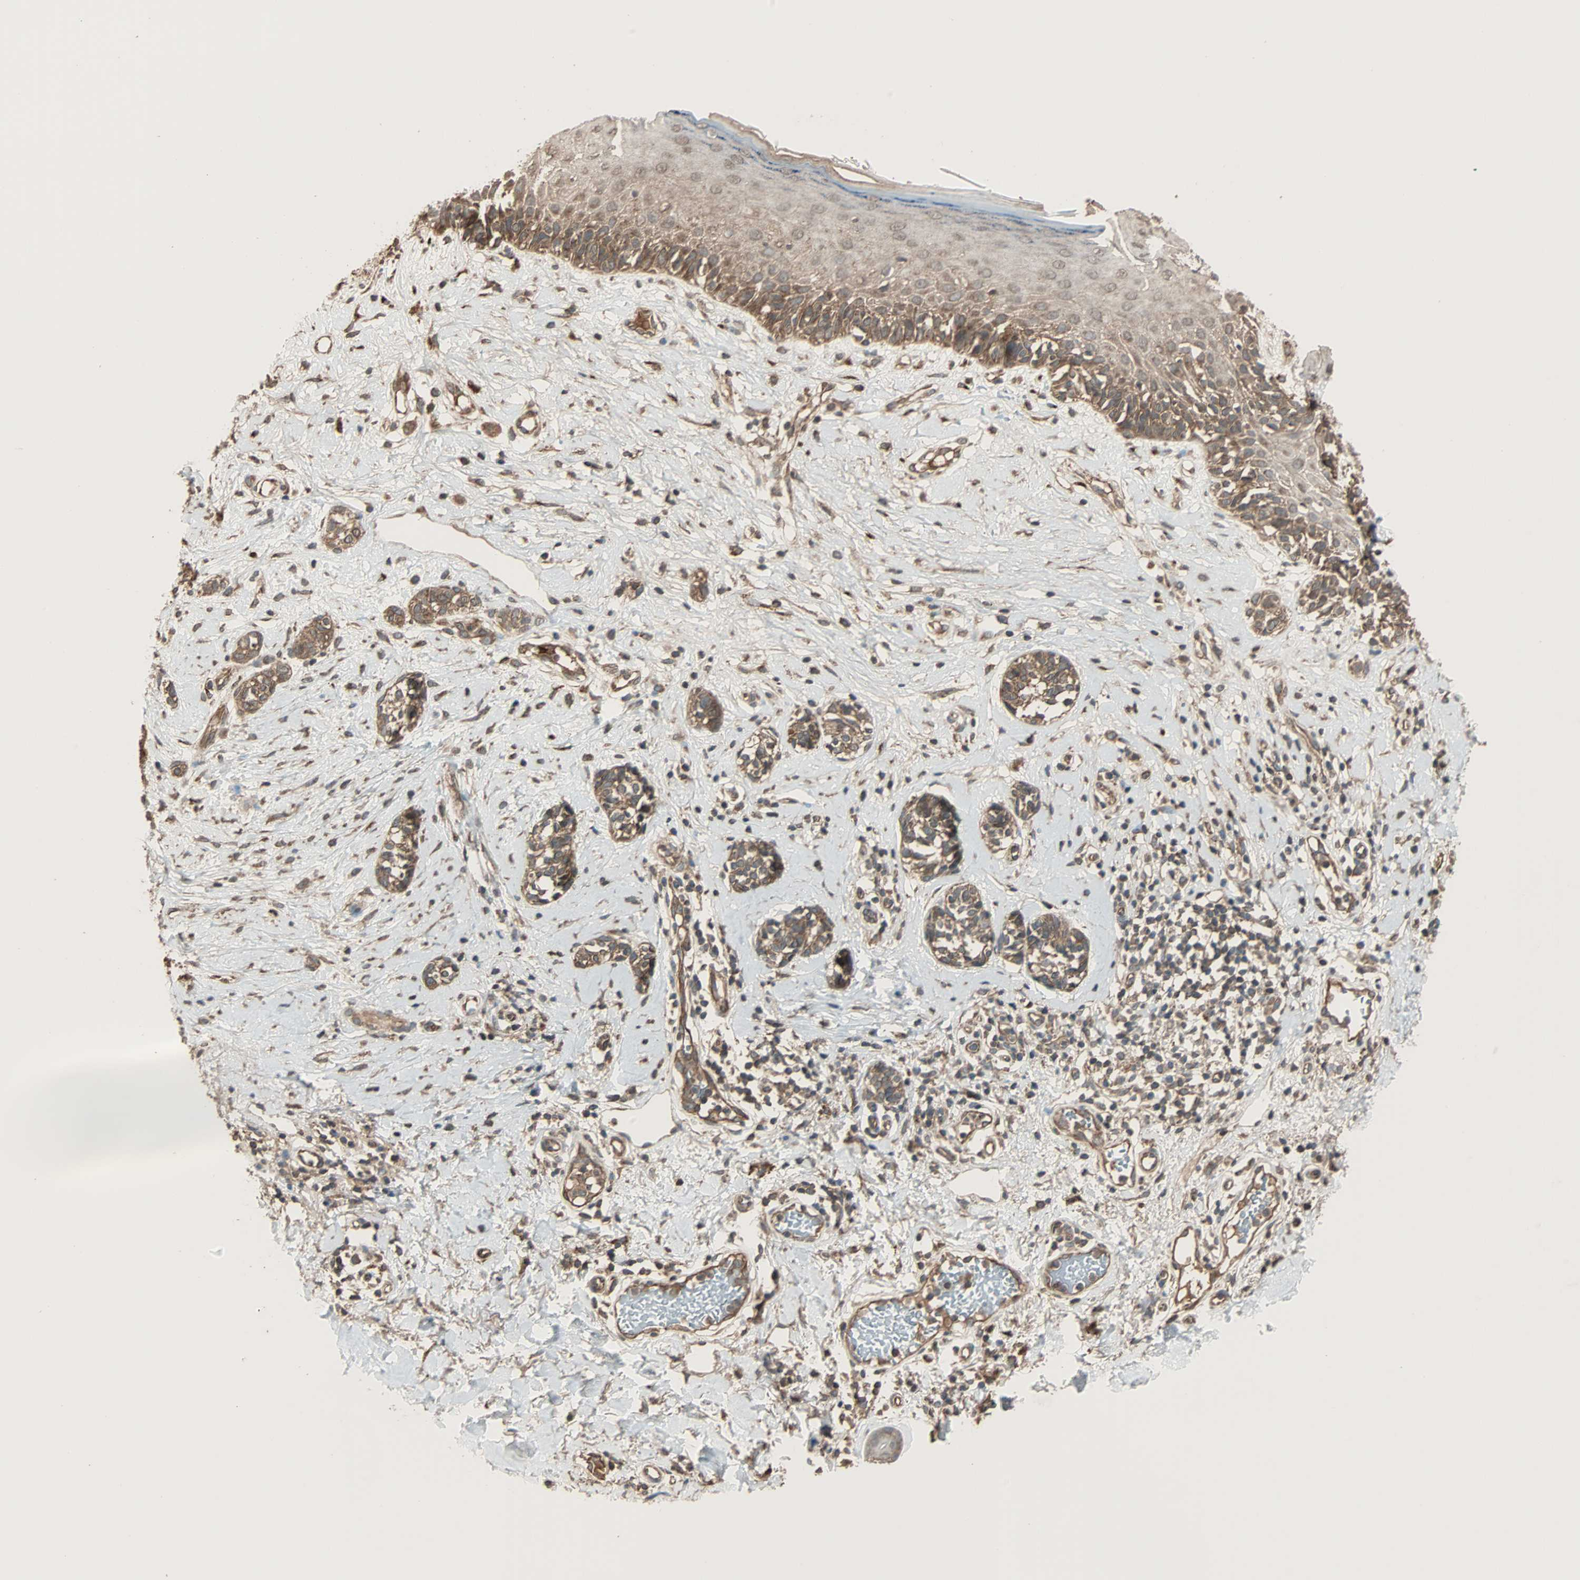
{"staining": {"intensity": "moderate", "quantity": ">75%", "location": "cytoplasmic/membranous"}, "tissue": "melanoma", "cell_type": "Tumor cells", "image_type": "cancer", "snomed": [{"axis": "morphology", "description": "Malignant melanoma, NOS"}, {"axis": "topography", "description": "Skin"}], "caption": "A micrograph of human malignant melanoma stained for a protein displays moderate cytoplasmic/membranous brown staining in tumor cells.", "gene": "MAP3K21", "patient": {"sex": "male", "age": 64}}